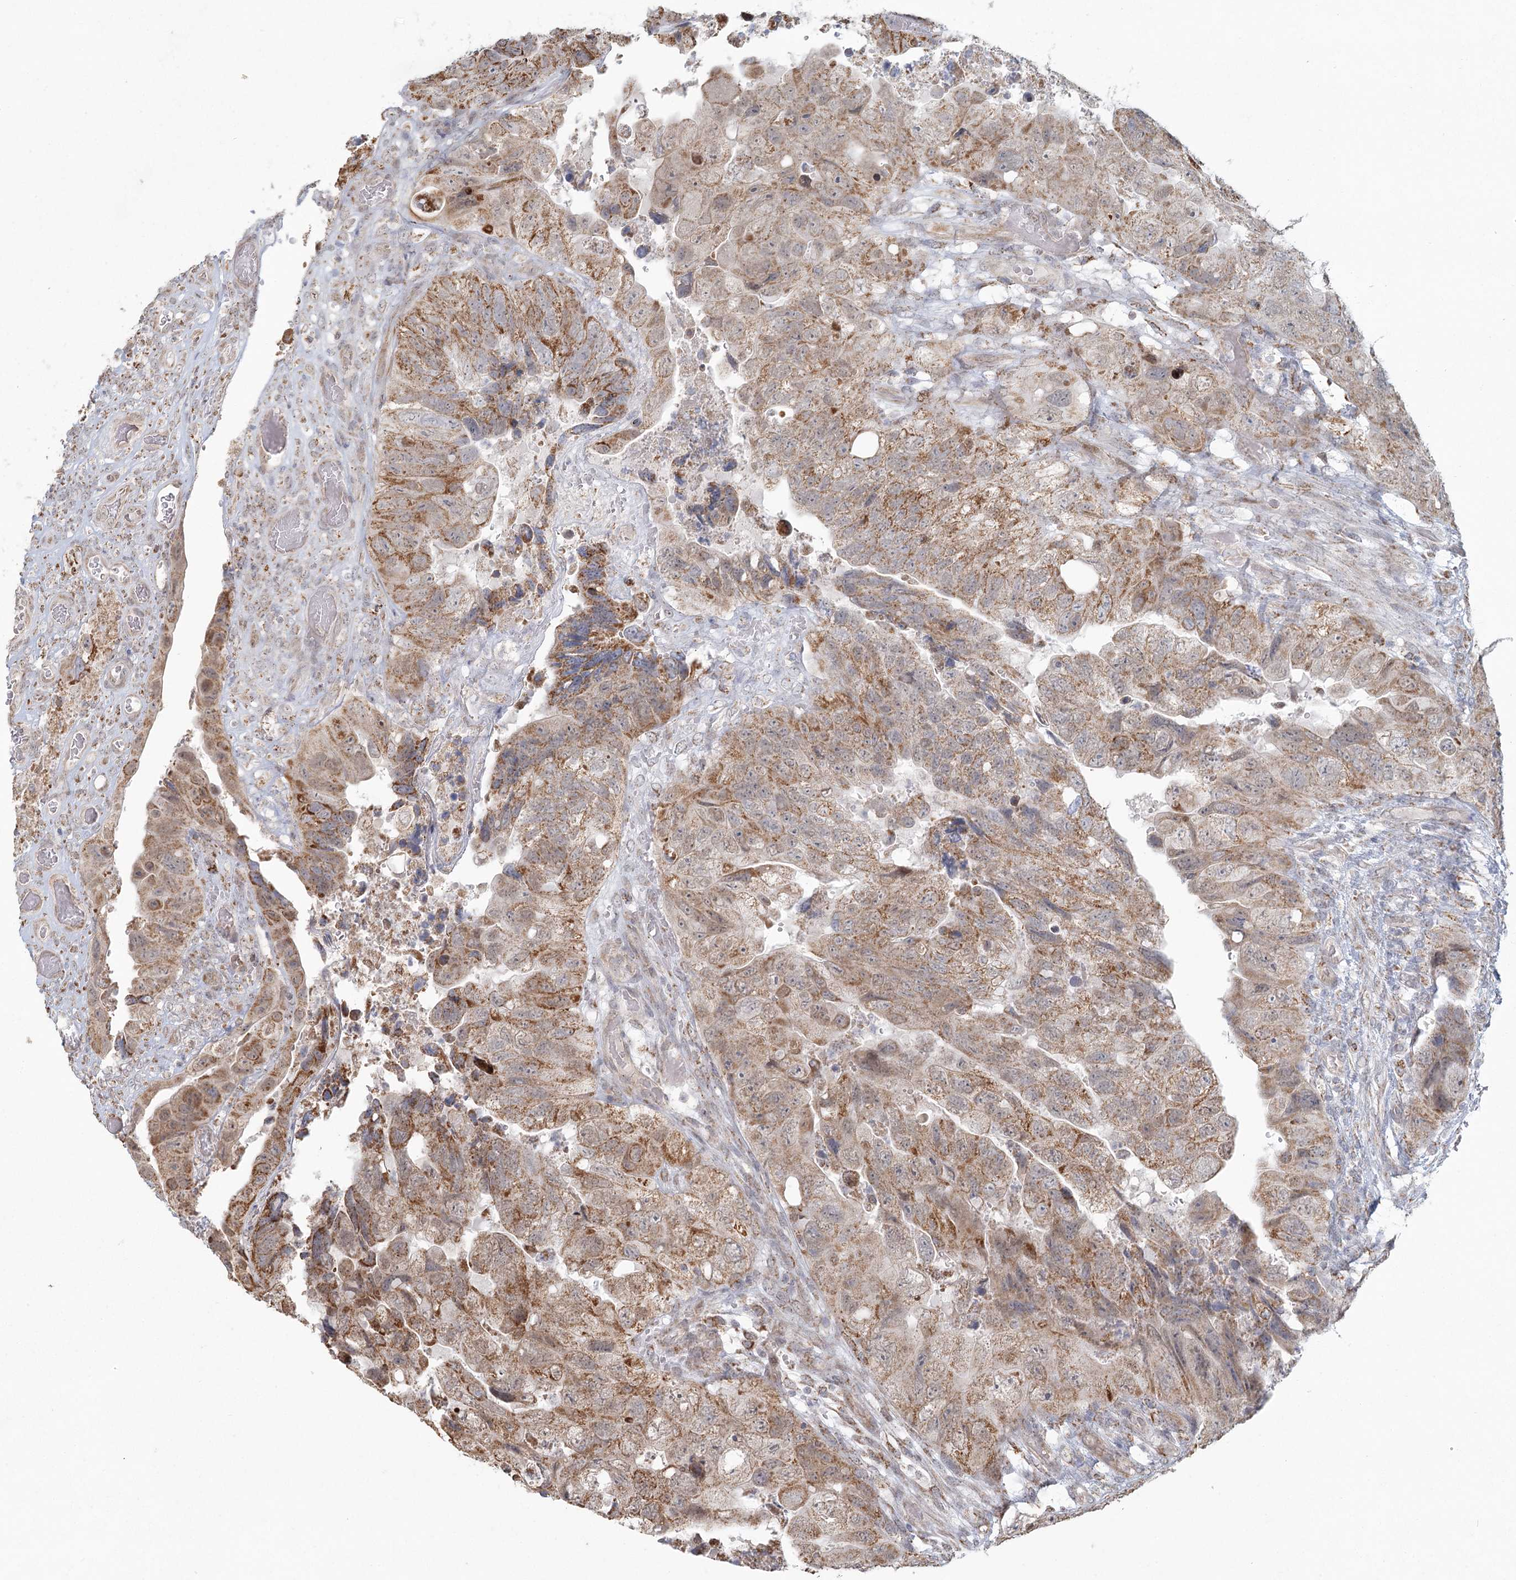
{"staining": {"intensity": "moderate", "quantity": ">75%", "location": "cytoplasmic/membranous"}, "tissue": "colorectal cancer", "cell_type": "Tumor cells", "image_type": "cancer", "snomed": [{"axis": "morphology", "description": "Adenocarcinoma, NOS"}, {"axis": "topography", "description": "Rectum"}], "caption": "DAB immunohistochemical staining of colorectal adenocarcinoma shows moderate cytoplasmic/membranous protein expression in about >75% of tumor cells. Using DAB (3,3'-diaminobenzidine) (brown) and hematoxylin (blue) stains, captured at high magnification using brightfield microscopy.", "gene": "LACTB", "patient": {"sex": "male", "age": 63}}